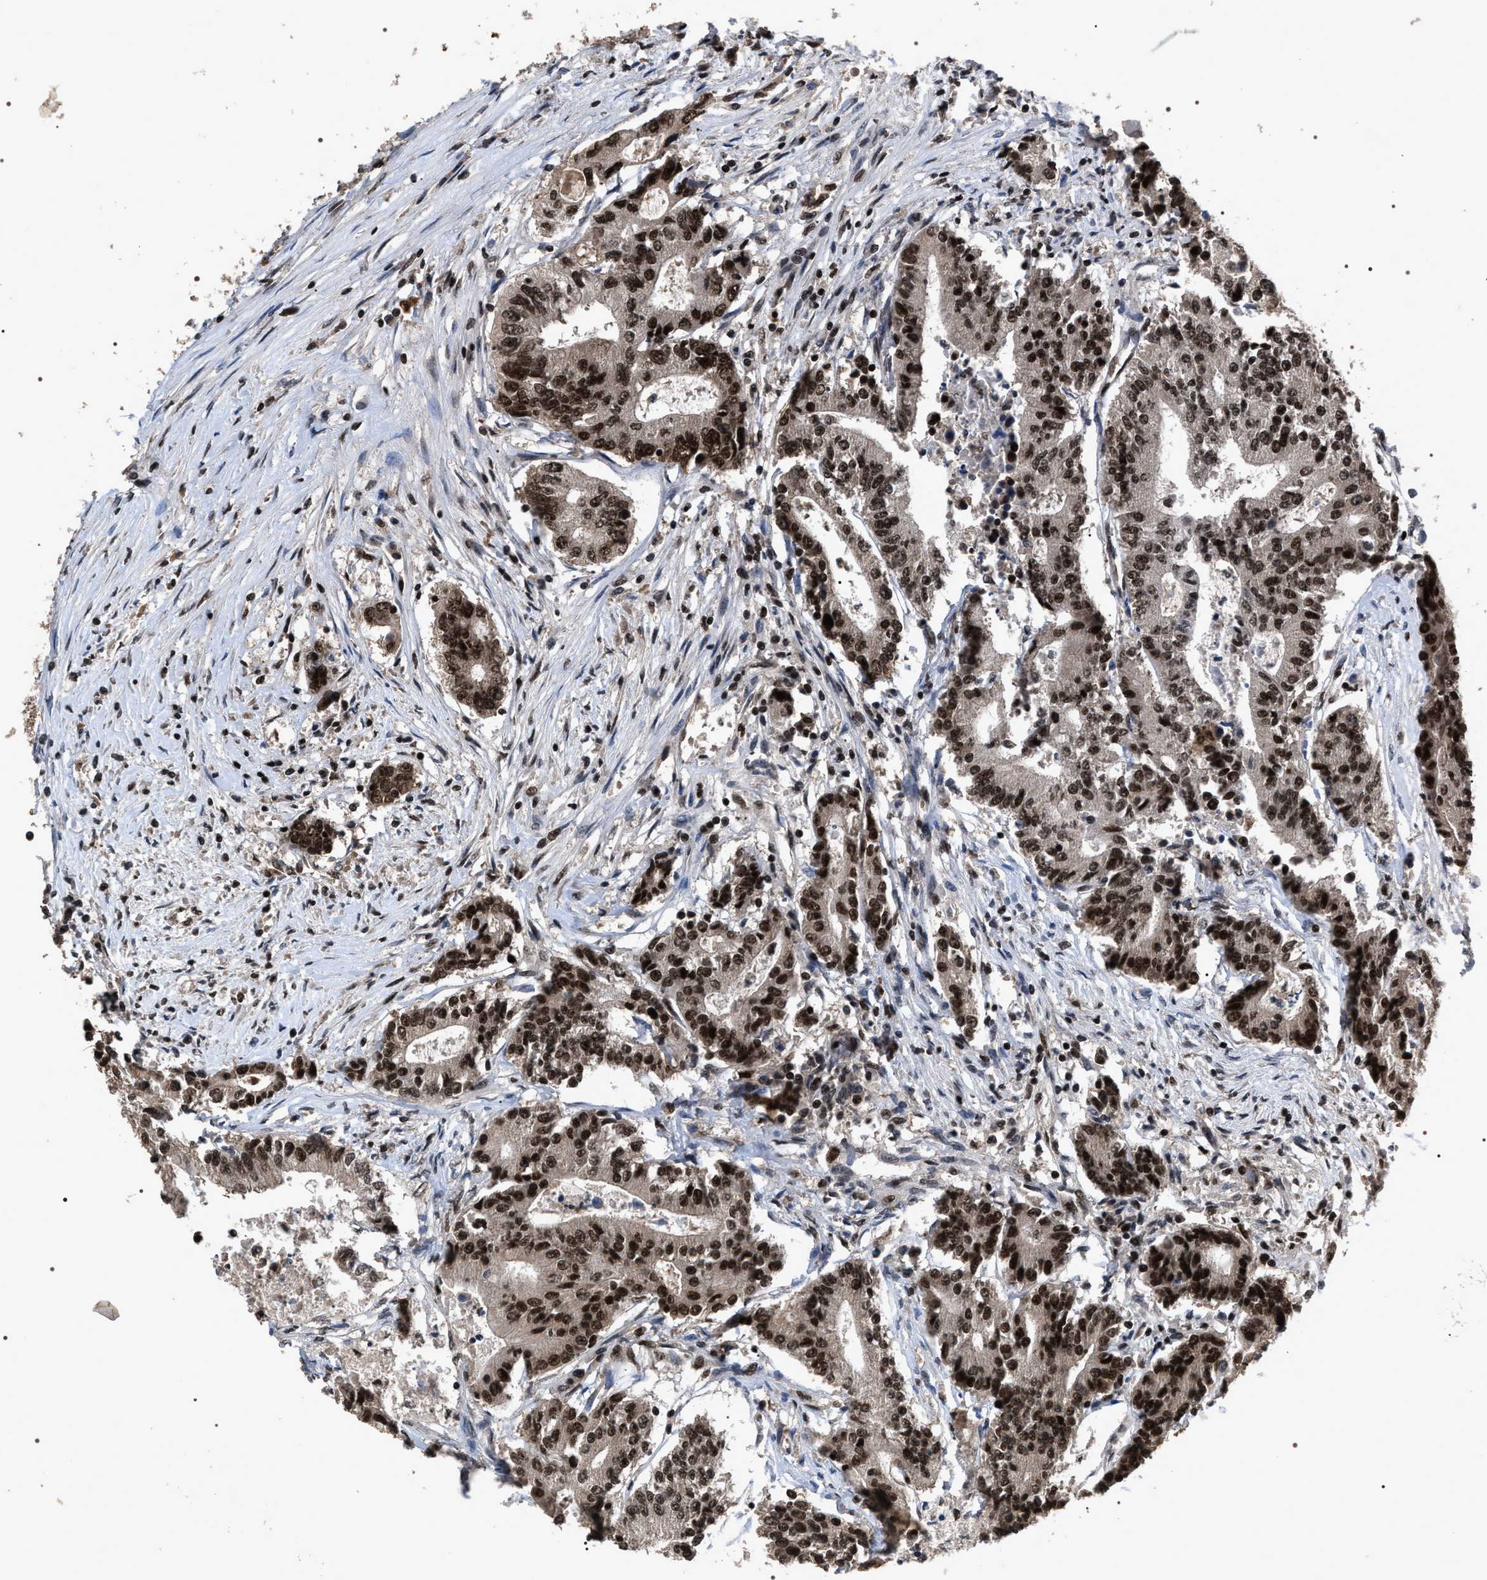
{"staining": {"intensity": "strong", "quantity": ">75%", "location": "nuclear"}, "tissue": "colorectal cancer", "cell_type": "Tumor cells", "image_type": "cancer", "snomed": [{"axis": "morphology", "description": "Adenocarcinoma, NOS"}, {"axis": "topography", "description": "Colon"}], "caption": "IHC of human colorectal adenocarcinoma reveals high levels of strong nuclear staining in approximately >75% of tumor cells. The staining is performed using DAB (3,3'-diaminobenzidine) brown chromogen to label protein expression. The nuclei are counter-stained blue using hematoxylin.", "gene": "RRP1B", "patient": {"sex": "female", "age": 77}}